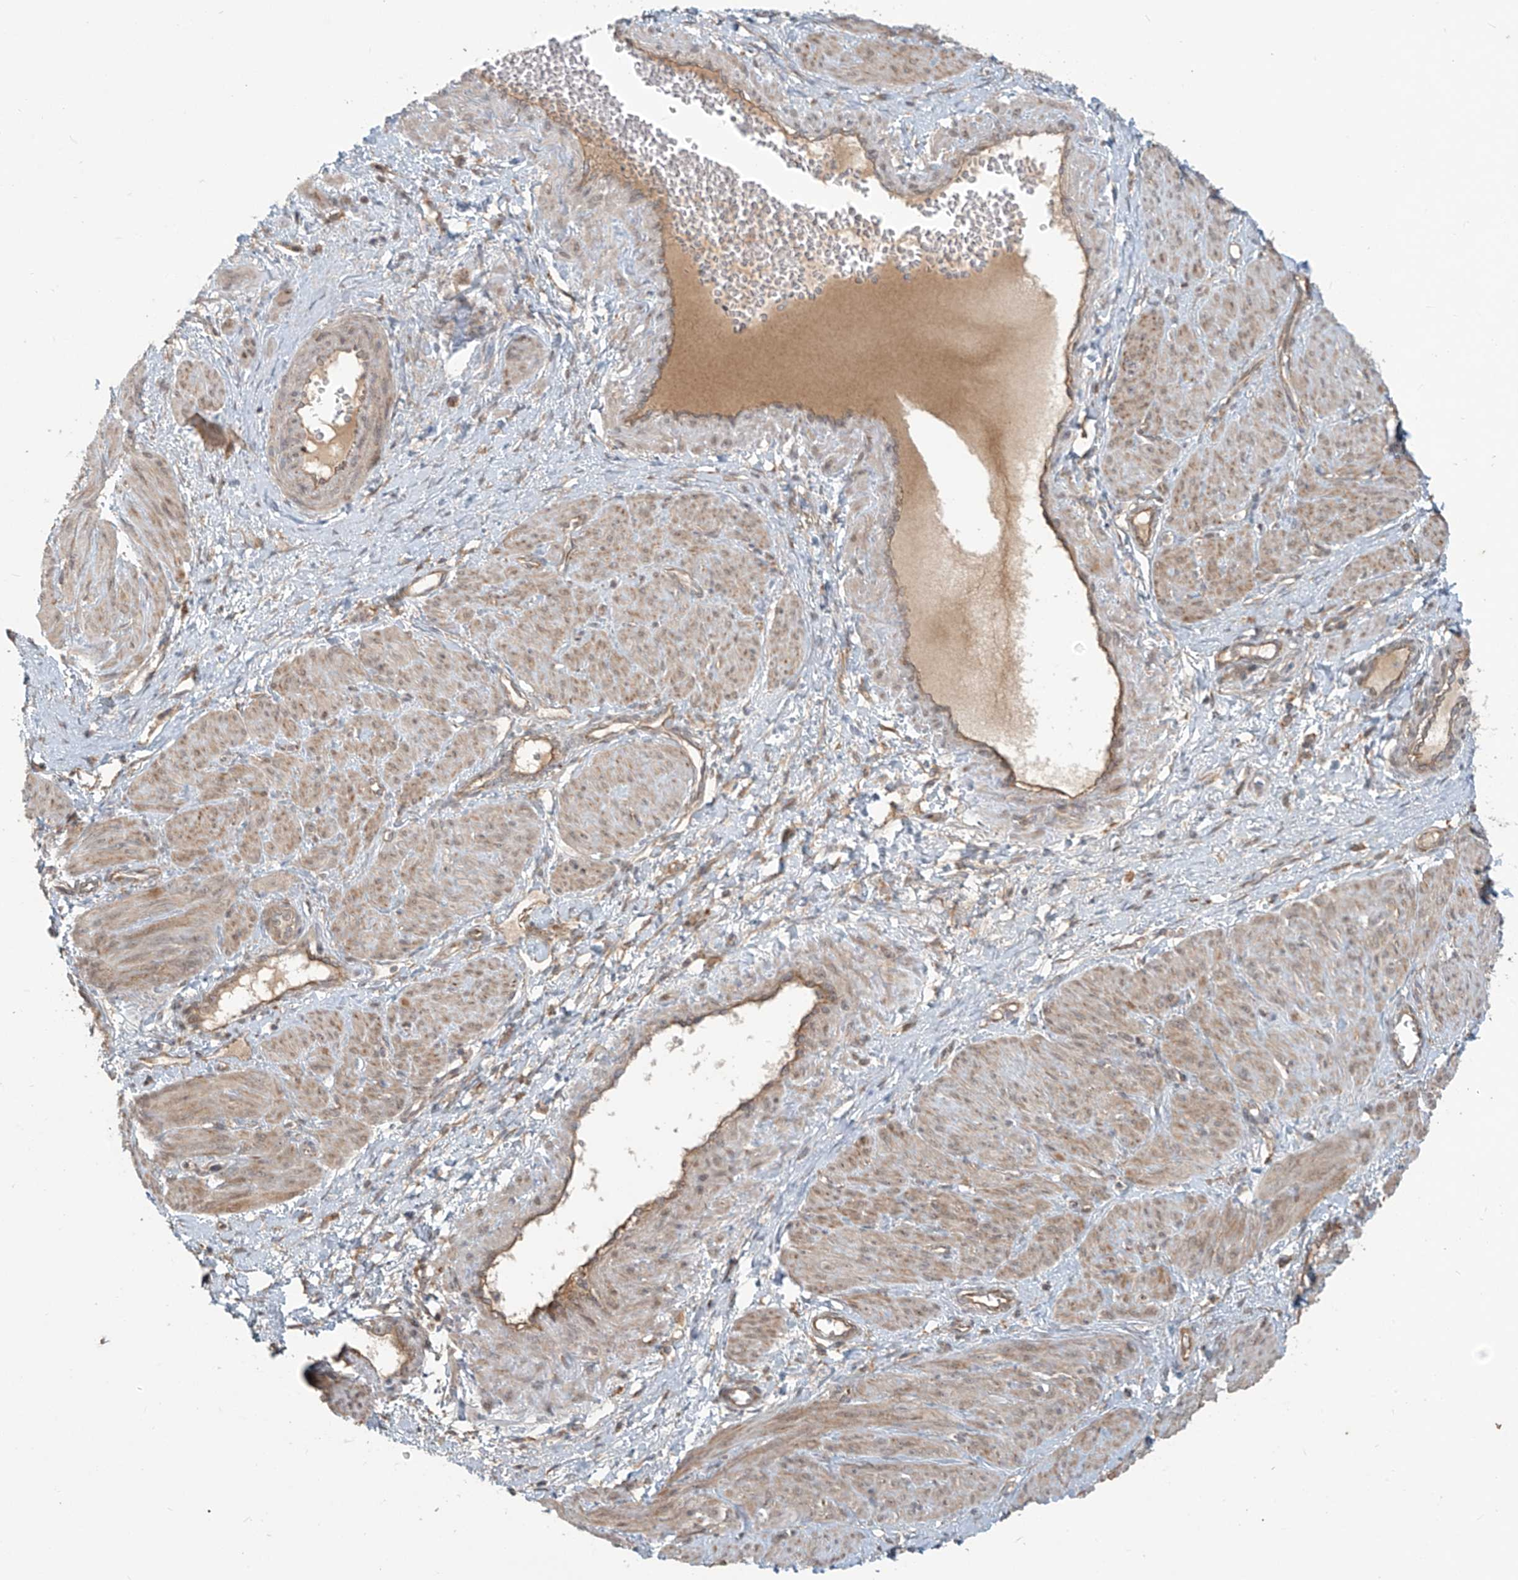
{"staining": {"intensity": "weak", "quantity": ">75%", "location": "cytoplasmic/membranous"}, "tissue": "smooth muscle", "cell_type": "Smooth muscle cells", "image_type": "normal", "snomed": [{"axis": "morphology", "description": "Normal tissue, NOS"}, {"axis": "topography", "description": "Endometrium"}], "caption": "Protein analysis of benign smooth muscle reveals weak cytoplasmic/membranous positivity in approximately >75% of smooth muscle cells. The staining was performed using DAB, with brown indicating positive protein expression. Nuclei are stained blue with hematoxylin.", "gene": "KATNIP", "patient": {"sex": "female", "age": 33}}